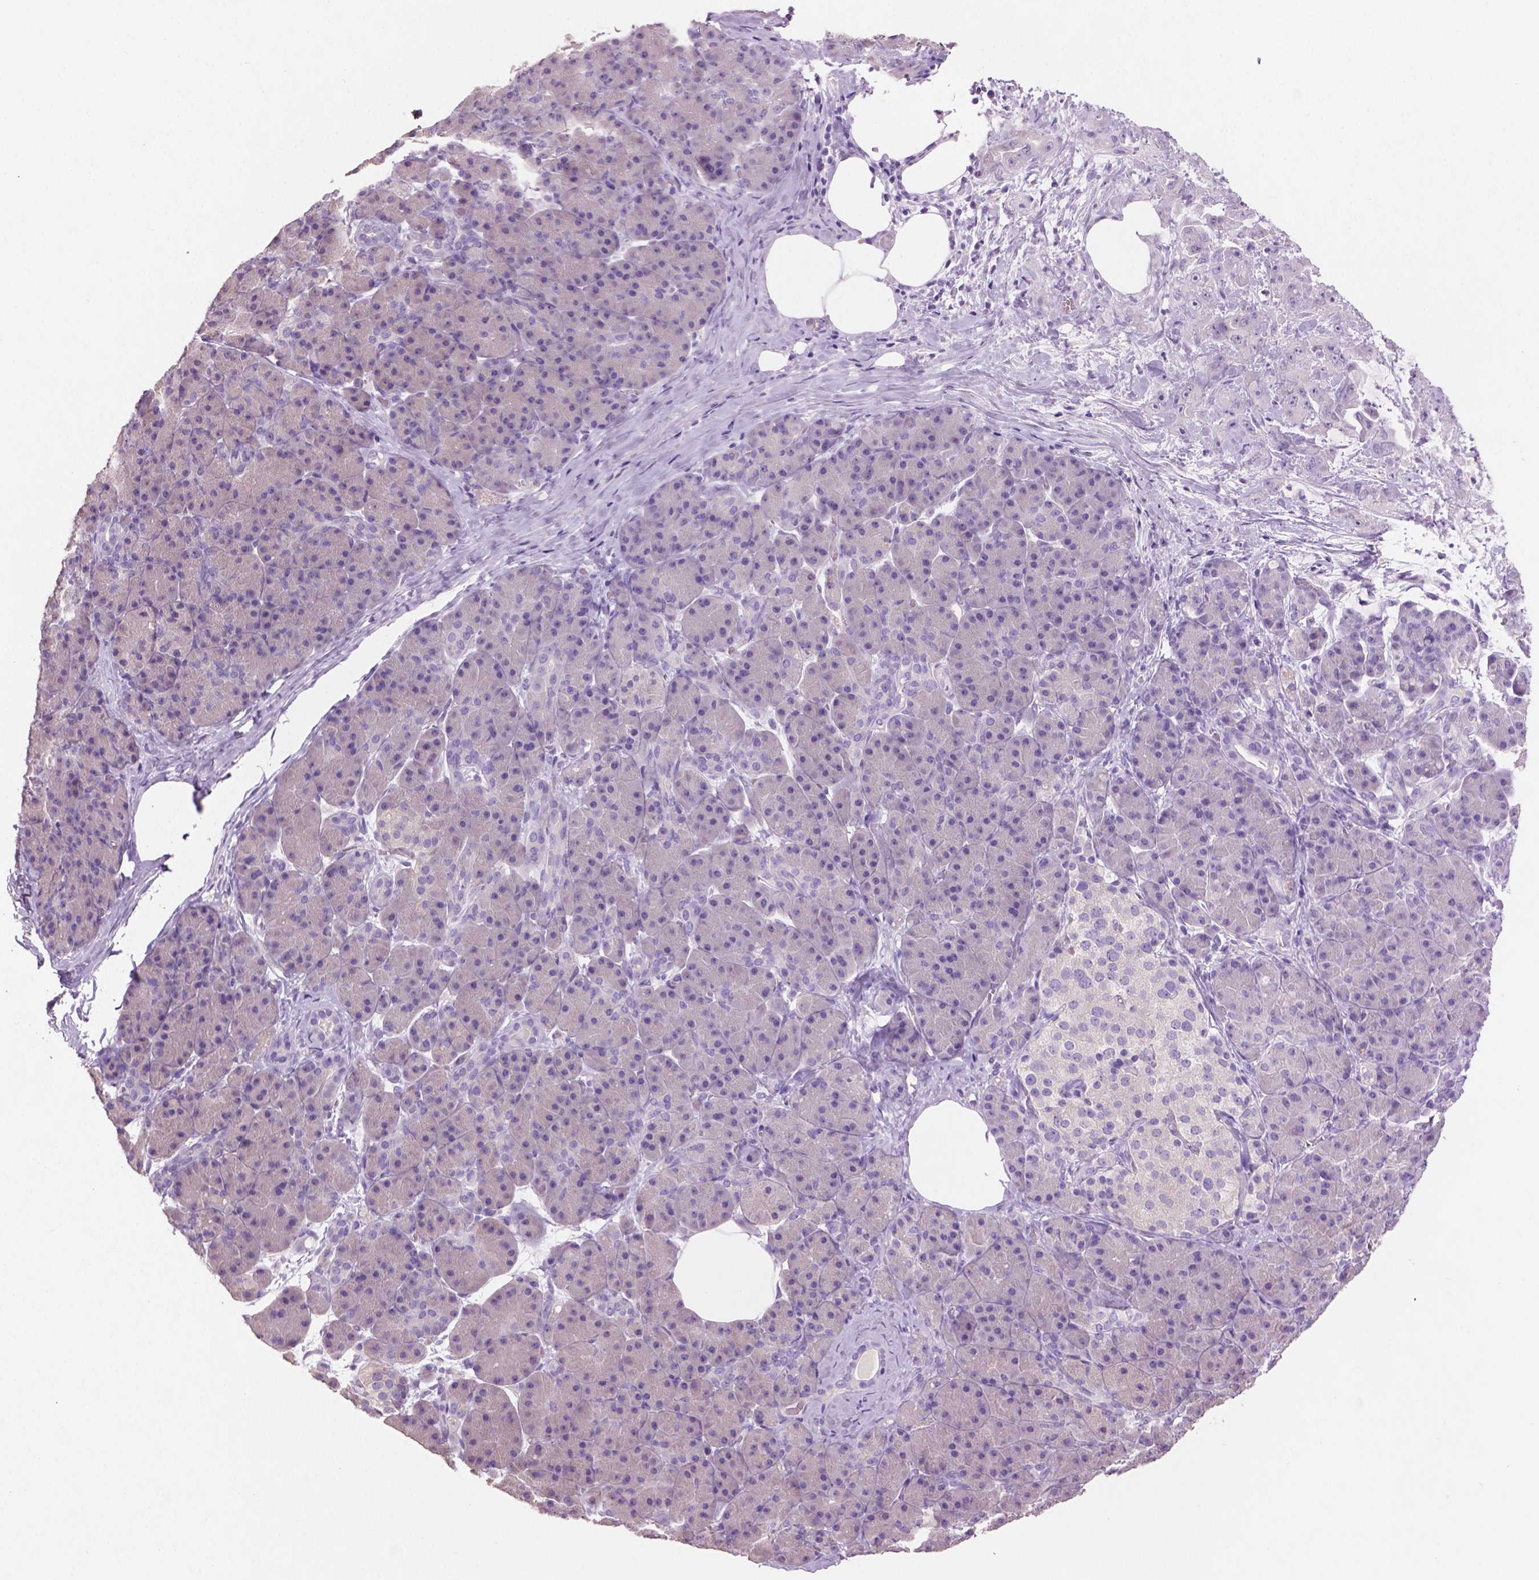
{"staining": {"intensity": "negative", "quantity": "none", "location": "none"}, "tissue": "pancreas", "cell_type": "Exocrine glandular cells", "image_type": "normal", "snomed": [{"axis": "morphology", "description": "Normal tissue, NOS"}, {"axis": "topography", "description": "Pancreas"}], "caption": "IHC image of normal pancreas stained for a protein (brown), which demonstrates no positivity in exocrine glandular cells. (Brightfield microscopy of DAB immunohistochemistry (IHC) at high magnification).", "gene": "CRYBA4", "patient": {"sex": "male", "age": 57}}